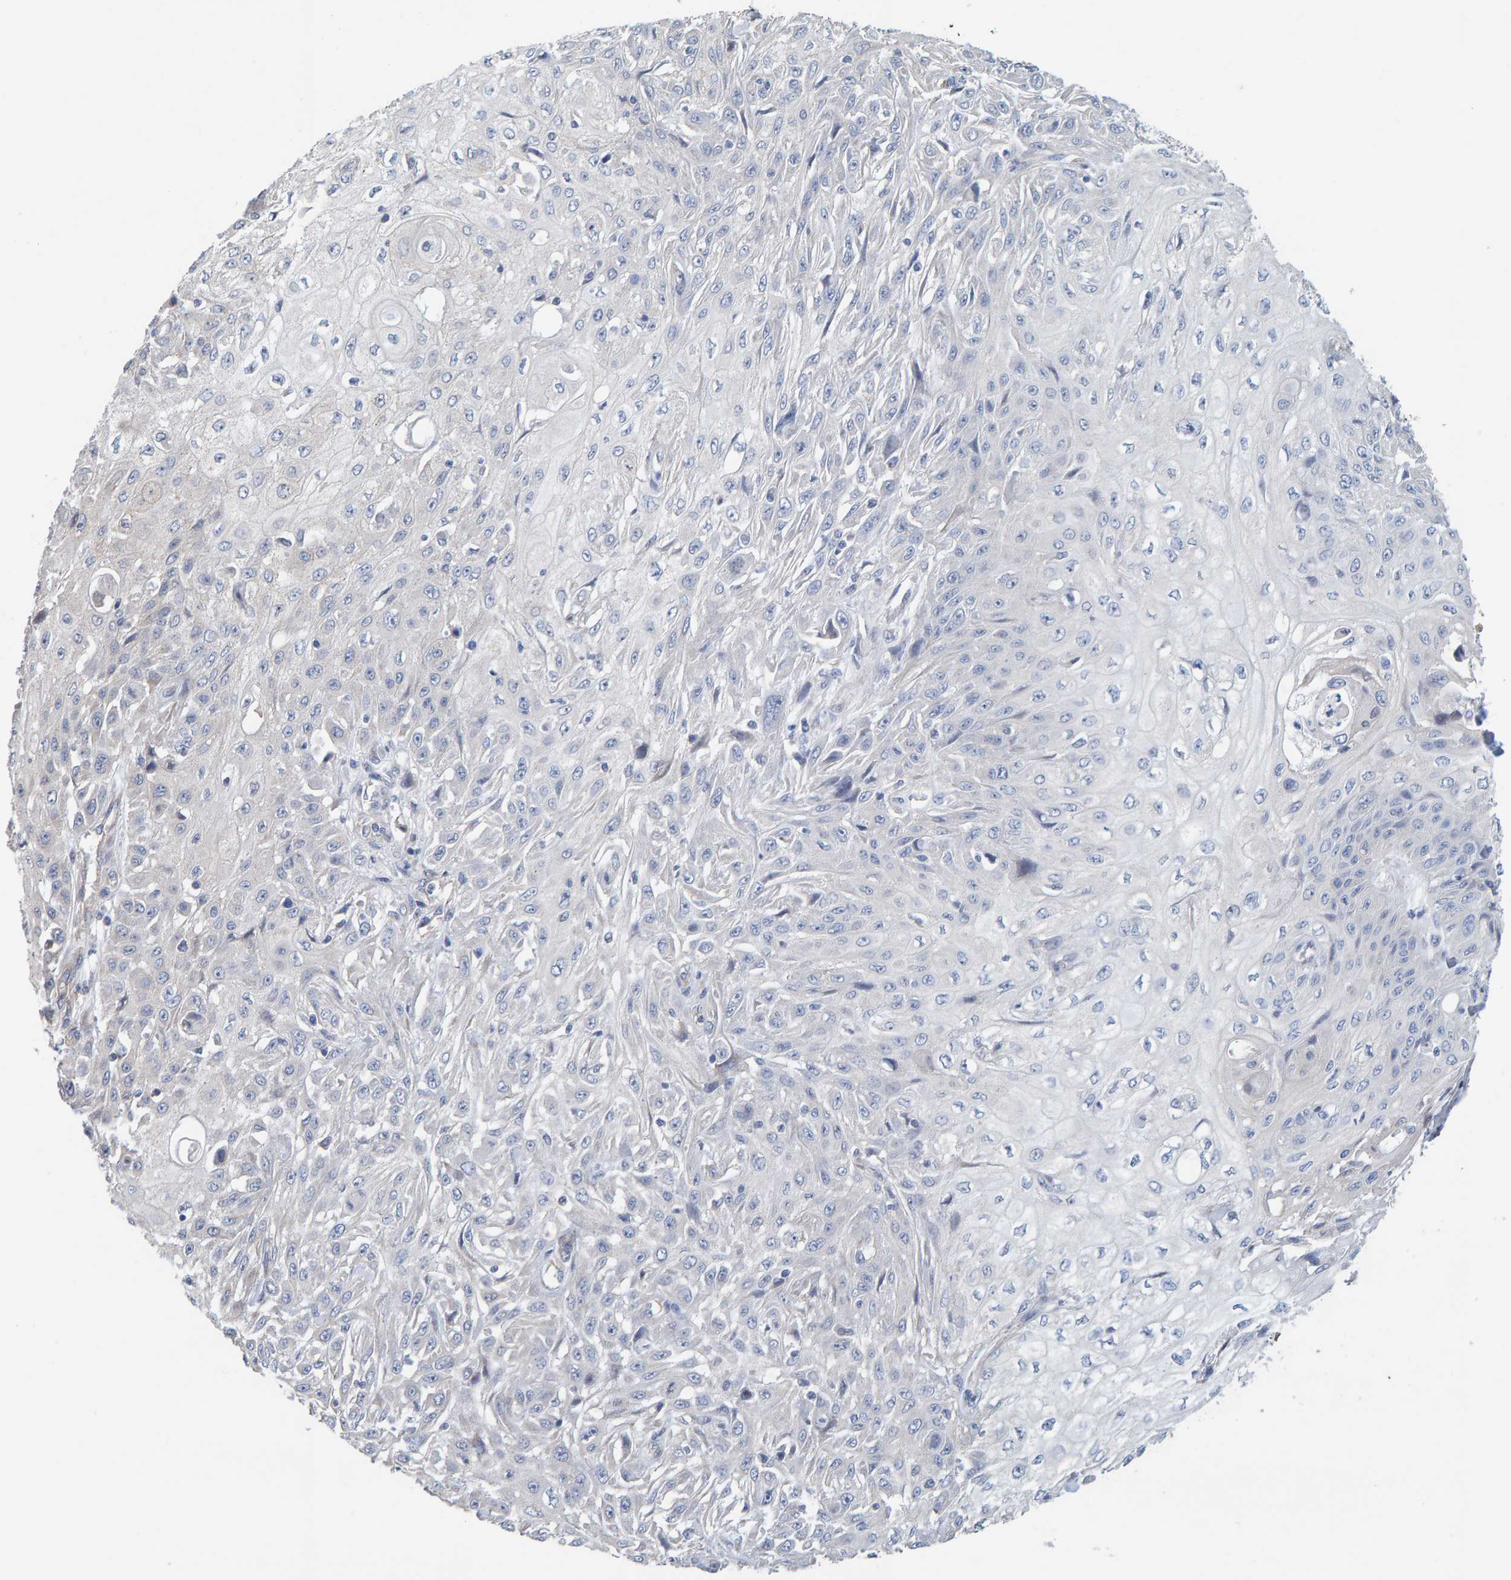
{"staining": {"intensity": "negative", "quantity": "none", "location": "none"}, "tissue": "skin cancer", "cell_type": "Tumor cells", "image_type": "cancer", "snomed": [{"axis": "morphology", "description": "Squamous cell carcinoma, NOS"}, {"axis": "morphology", "description": "Squamous cell carcinoma, metastatic, NOS"}, {"axis": "topography", "description": "Skin"}, {"axis": "topography", "description": "Lymph node"}], "caption": "The image displays no staining of tumor cells in skin cancer (metastatic squamous cell carcinoma).", "gene": "RGP1", "patient": {"sex": "male", "age": 75}}